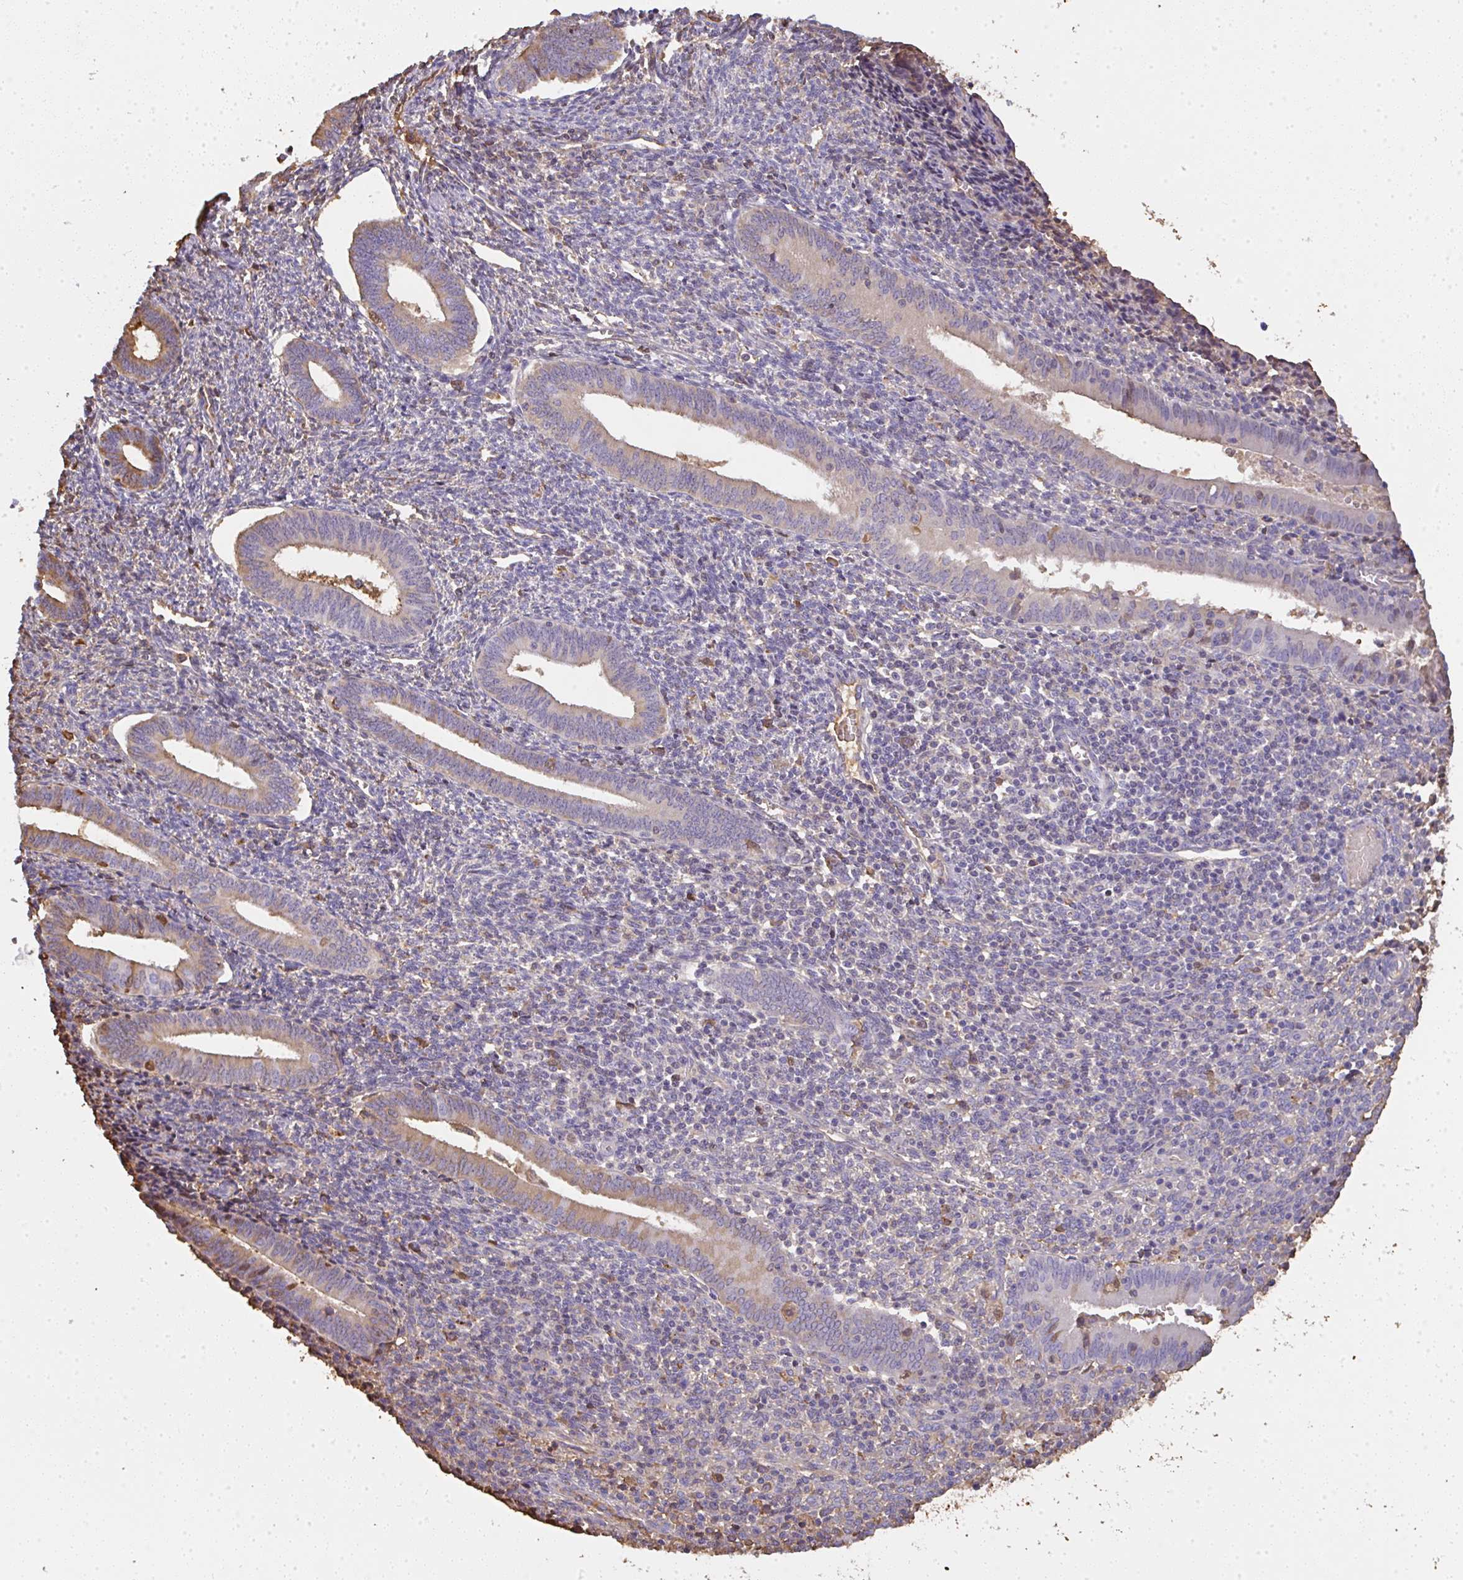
{"staining": {"intensity": "negative", "quantity": "none", "location": "none"}, "tissue": "endometrium", "cell_type": "Cells in endometrial stroma", "image_type": "normal", "snomed": [{"axis": "morphology", "description": "Normal tissue, NOS"}, {"axis": "topography", "description": "Endometrium"}], "caption": "Endometrium was stained to show a protein in brown. There is no significant expression in cells in endometrial stroma. (Stains: DAB immunohistochemistry (IHC) with hematoxylin counter stain, Microscopy: brightfield microscopy at high magnification).", "gene": "SMYD5", "patient": {"sex": "female", "age": 41}}